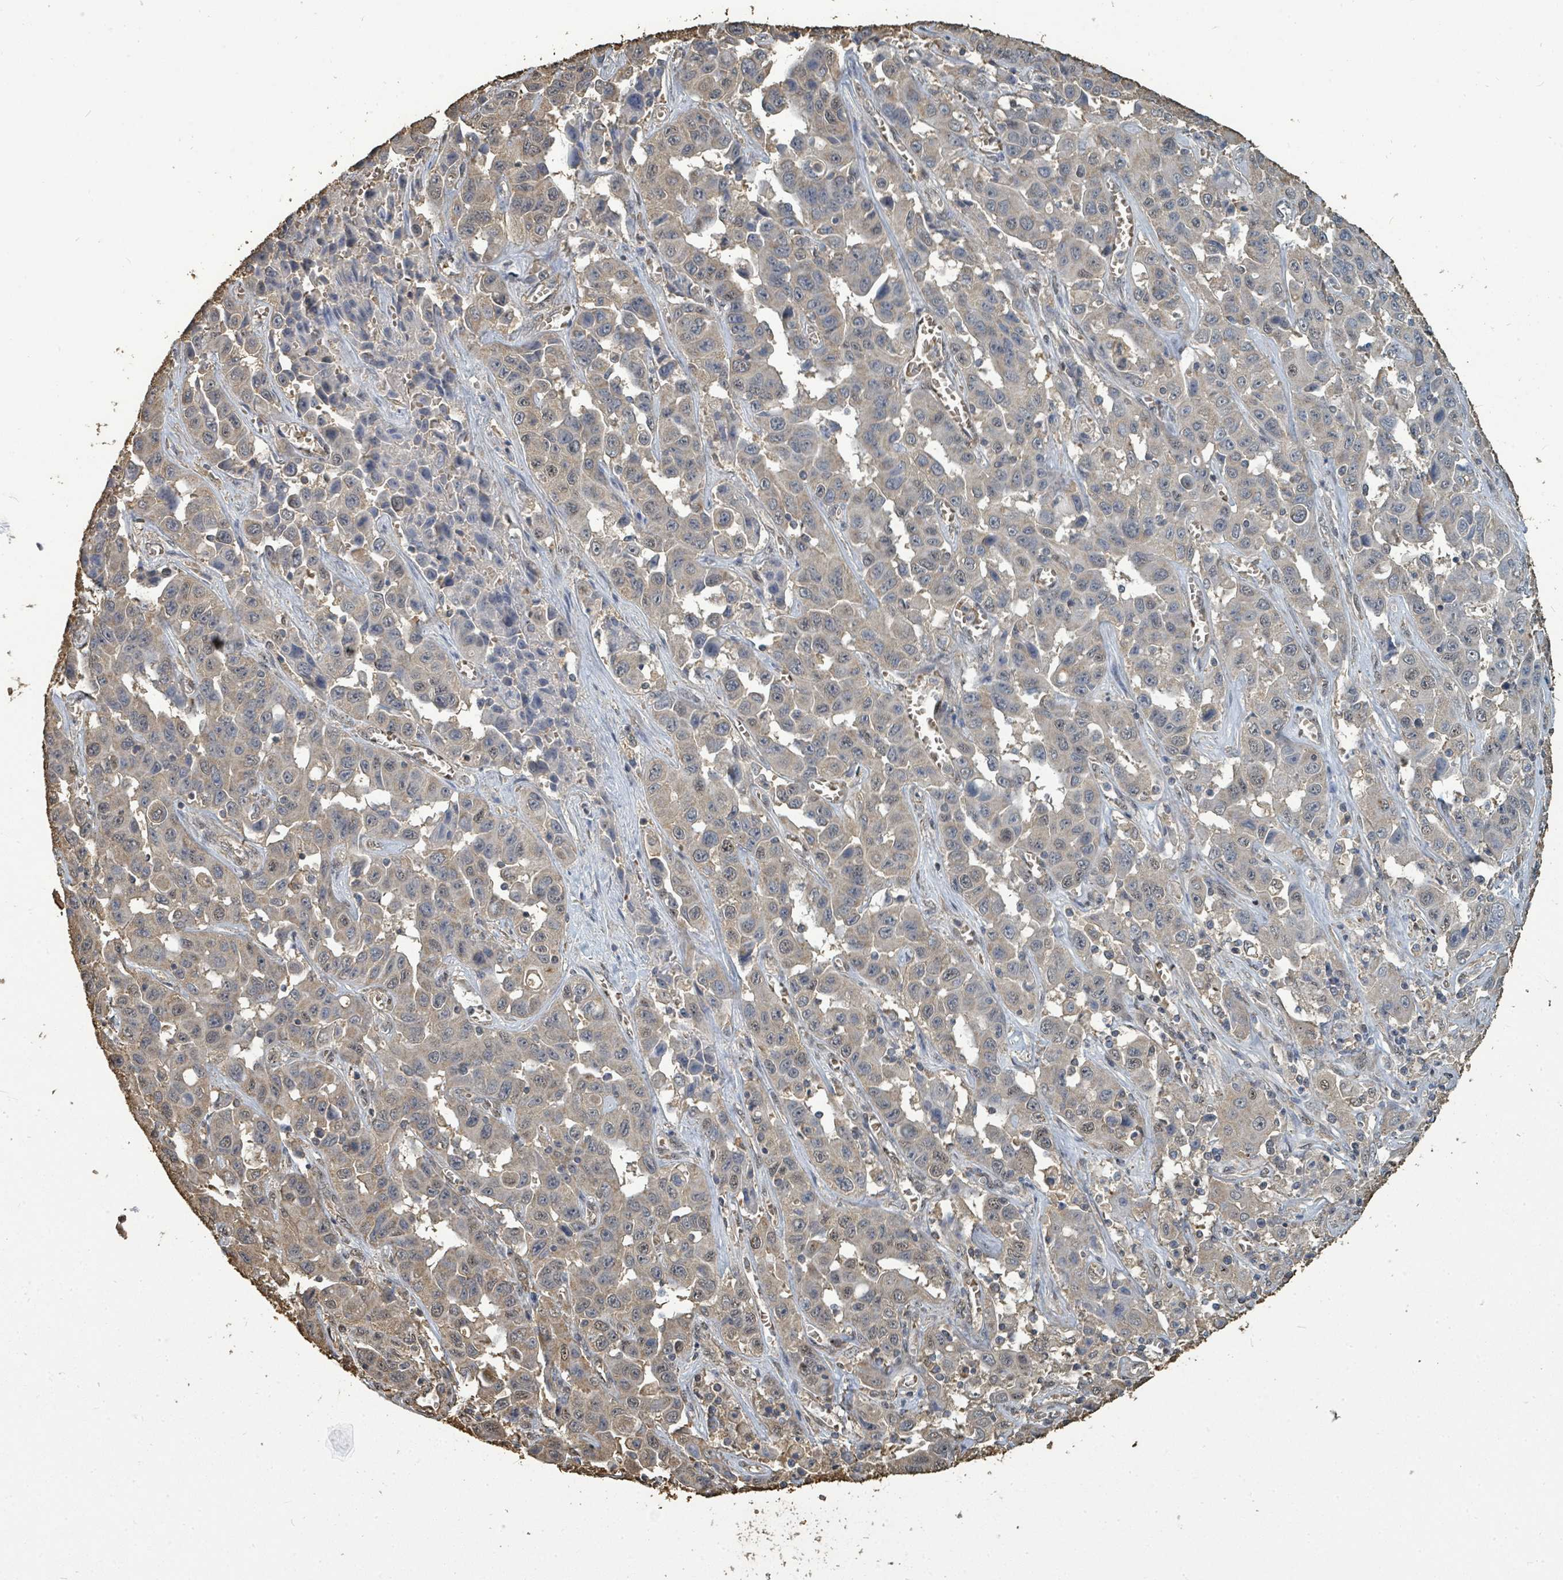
{"staining": {"intensity": "weak", "quantity": "<25%", "location": "cytoplasmic/membranous"}, "tissue": "liver cancer", "cell_type": "Tumor cells", "image_type": "cancer", "snomed": [{"axis": "morphology", "description": "Cholangiocarcinoma"}, {"axis": "topography", "description": "Liver"}], "caption": "Tumor cells are negative for protein expression in human liver cholangiocarcinoma.", "gene": "C6orf52", "patient": {"sex": "female", "age": 52}}